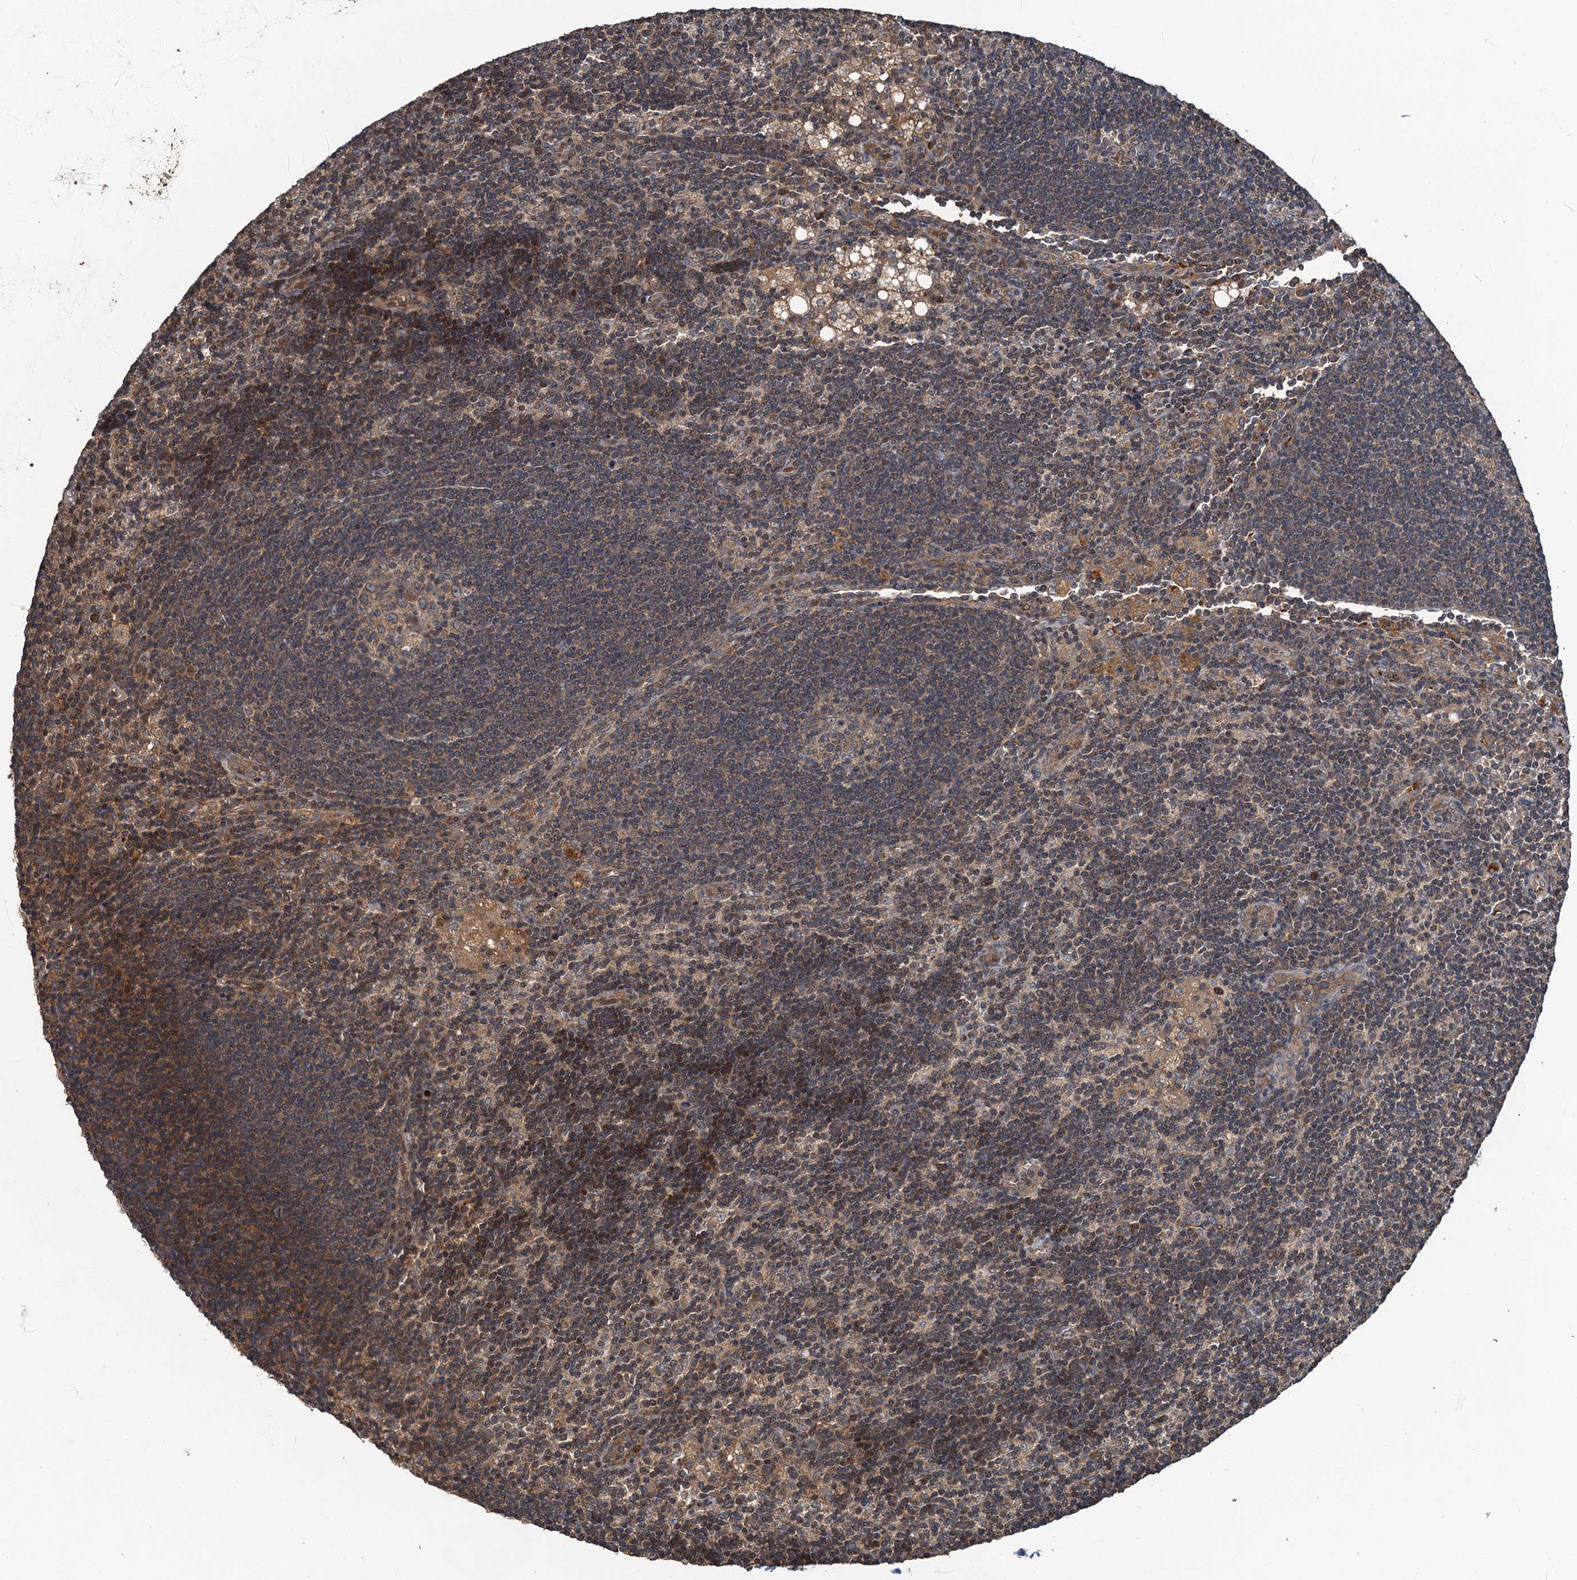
{"staining": {"intensity": "weak", "quantity": ">75%", "location": "cytoplasmic/membranous"}, "tissue": "lymph node", "cell_type": "Germinal center cells", "image_type": "normal", "snomed": [{"axis": "morphology", "description": "Normal tissue, NOS"}, {"axis": "topography", "description": "Lymph node"}], "caption": "This is a histology image of immunohistochemistry (IHC) staining of unremarkable lymph node, which shows weak expression in the cytoplasmic/membranous of germinal center cells.", "gene": "SNX32", "patient": {"sex": "male", "age": 24}}